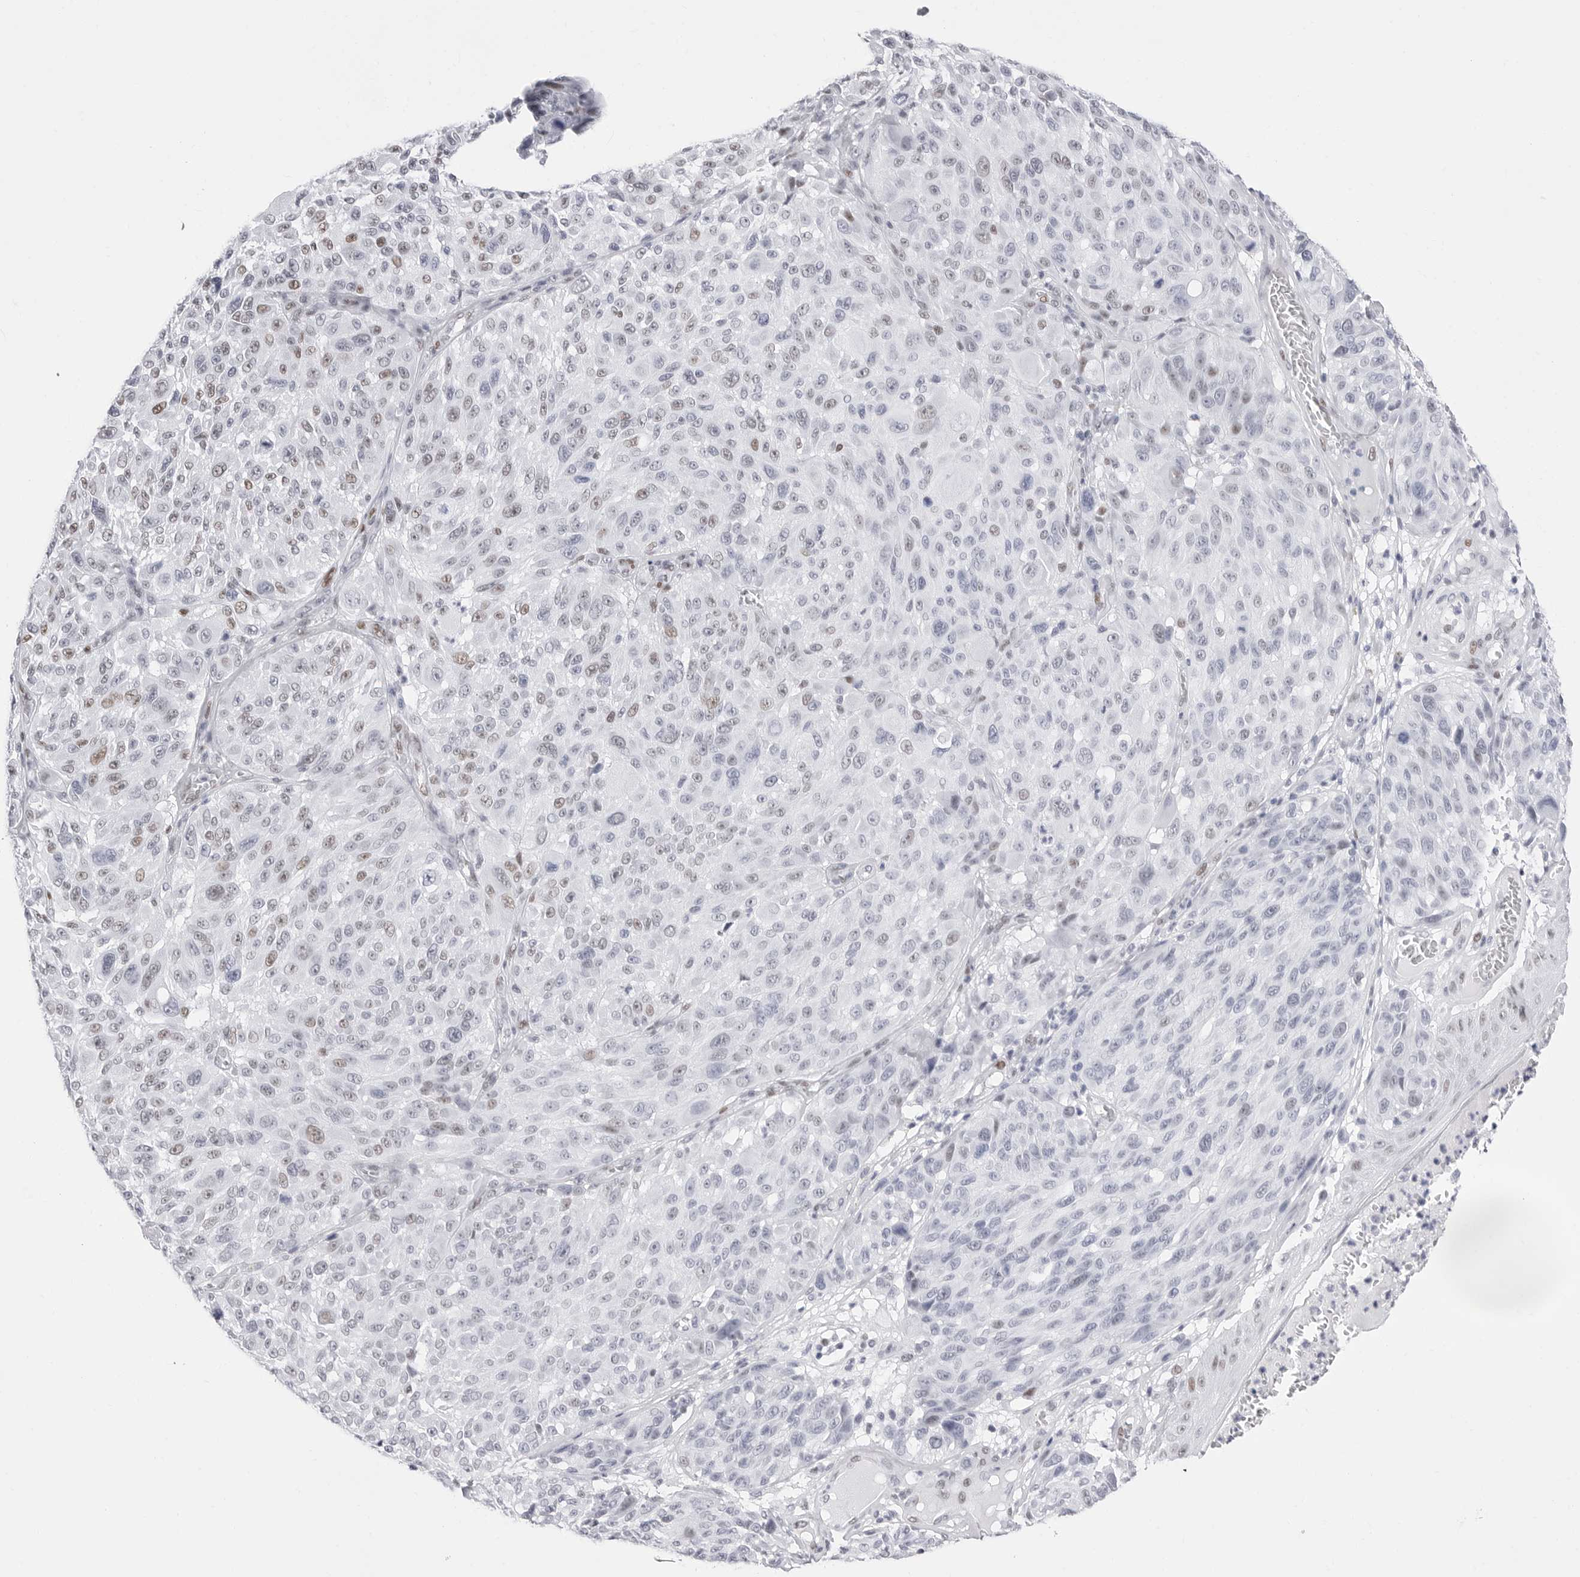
{"staining": {"intensity": "weak", "quantity": "<25%", "location": "nuclear"}, "tissue": "melanoma", "cell_type": "Tumor cells", "image_type": "cancer", "snomed": [{"axis": "morphology", "description": "Malignant melanoma, NOS"}, {"axis": "topography", "description": "Skin"}], "caption": "Tumor cells show no significant positivity in malignant melanoma.", "gene": "NASP", "patient": {"sex": "male", "age": 83}}